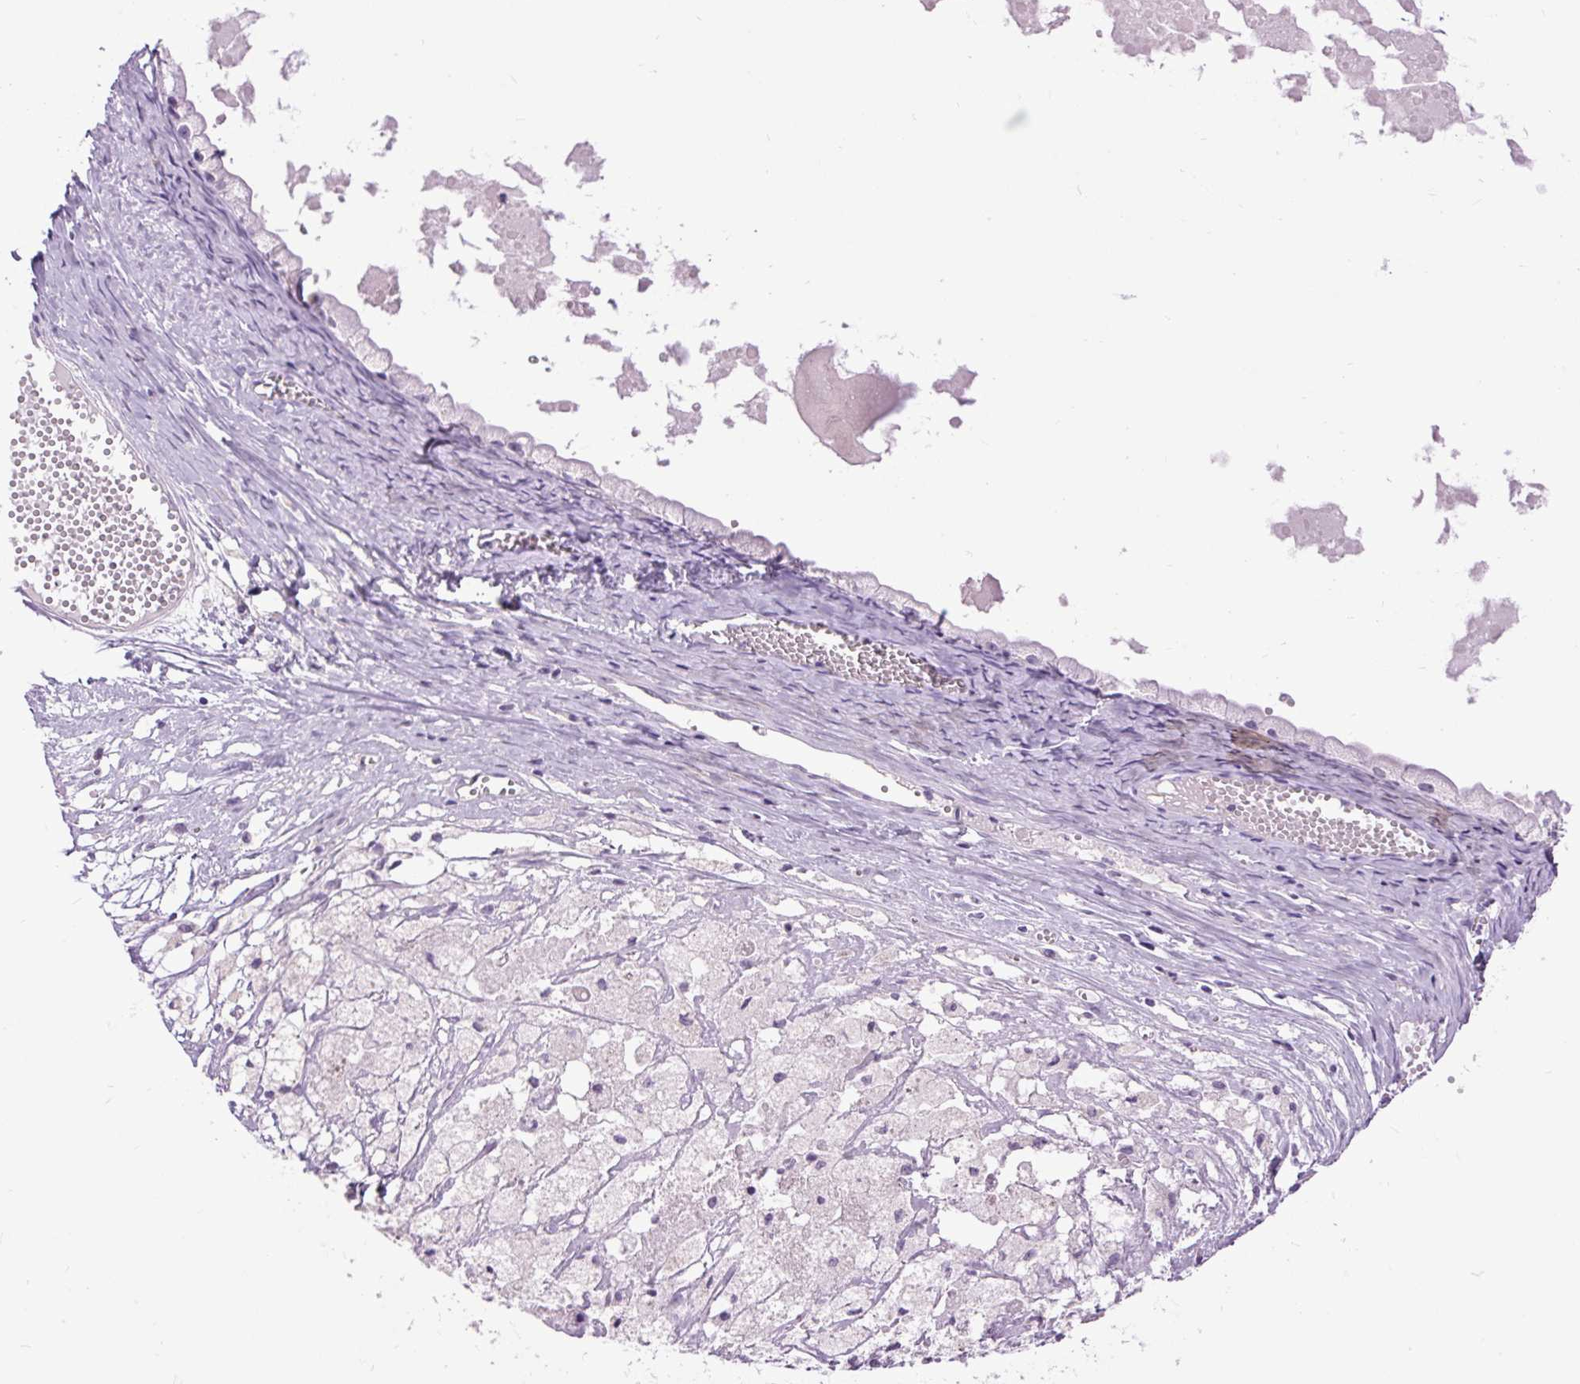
{"staining": {"intensity": "negative", "quantity": "none", "location": "none"}, "tissue": "ovarian cancer", "cell_type": "Tumor cells", "image_type": "cancer", "snomed": [{"axis": "morphology", "description": "Cystadenocarcinoma, mucinous, NOS"}, {"axis": "topography", "description": "Ovary"}], "caption": "Ovarian cancer was stained to show a protein in brown. There is no significant expression in tumor cells.", "gene": "FABP7", "patient": {"sex": "female", "age": 61}}